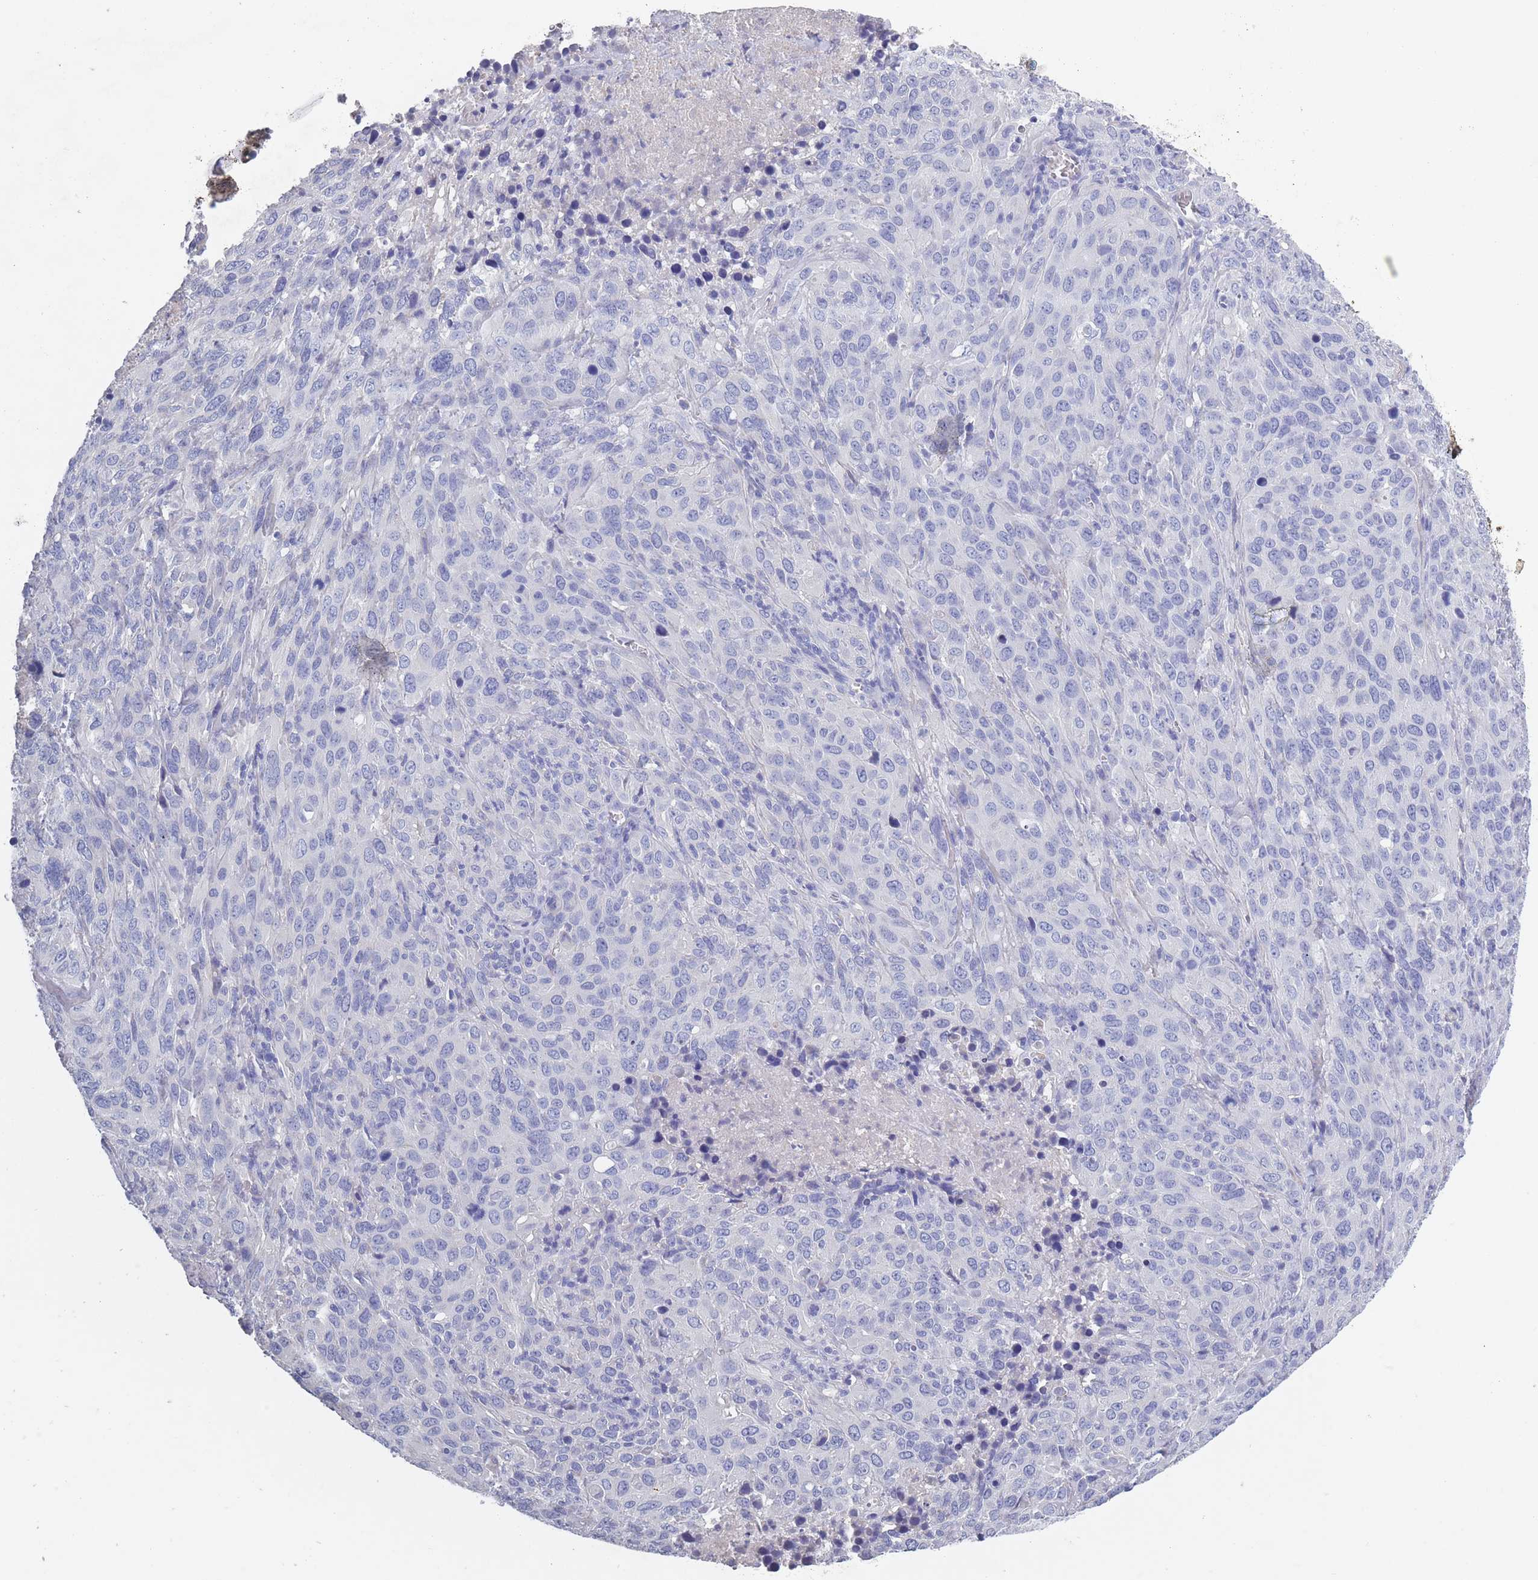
{"staining": {"intensity": "negative", "quantity": "none", "location": "none"}, "tissue": "cervical cancer", "cell_type": "Tumor cells", "image_type": "cancer", "snomed": [{"axis": "morphology", "description": "Squamous cell carcinoma, NOS"}, {"axis": "topography", "description": "Cervix"}], "caption": "An immunohistochemistry histopathology image of squamous cell carcinoma (cervical) is shown. There is no staining in tumor cells of squamous cell carcinoma (cervical).", "gene": "OR4C5", "patient": {"sex": "female", "age": 51}}